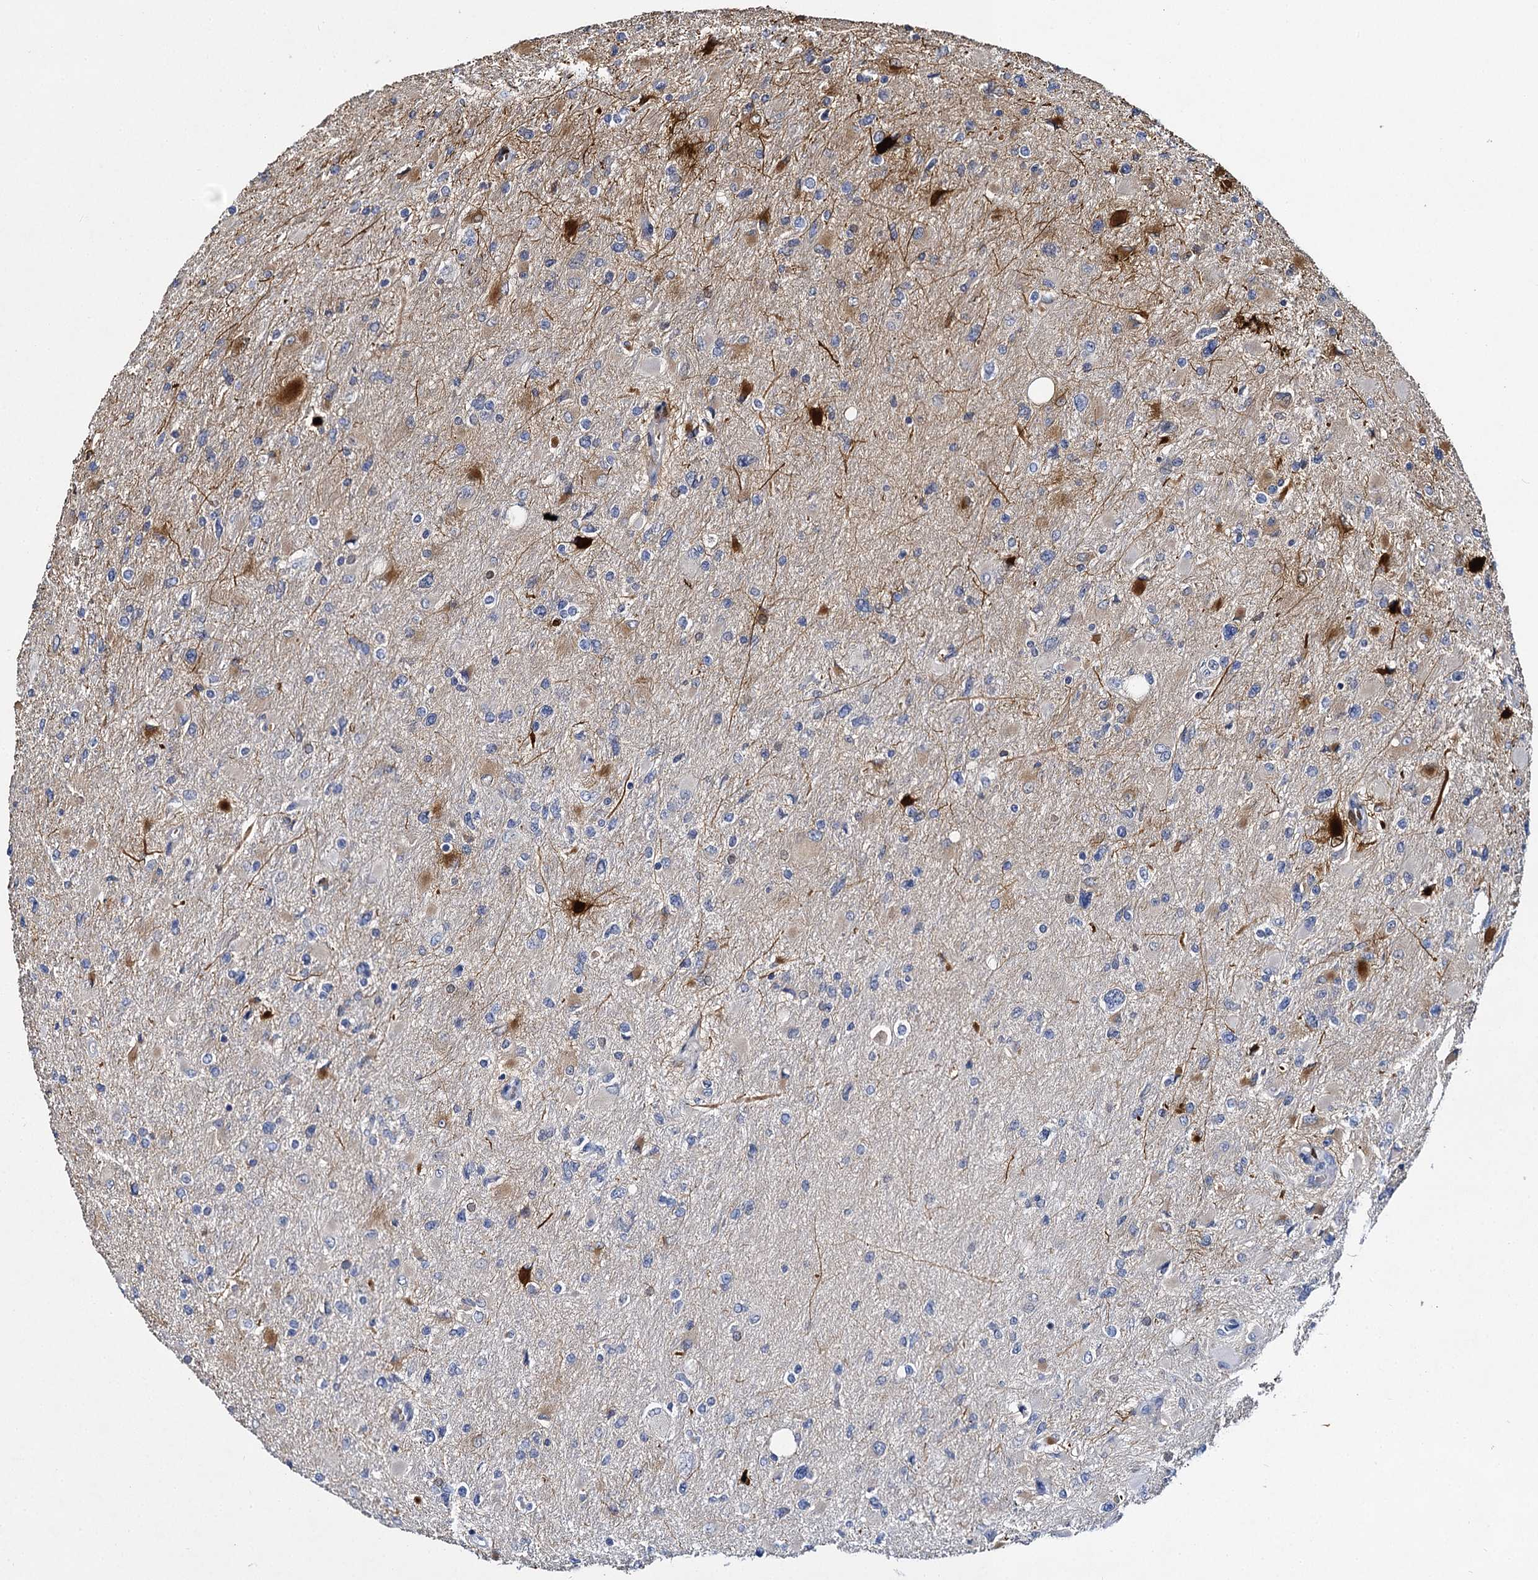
{"staining": {"intensity": "negative", "quantity": "none", "location": "none"}, "tissue": "glioma", "cell_type": "Tumor cells", "image_type": "cancer", "snomed": [{"axis": "morphology", "description": "Glioma, malignant, High grade"}, {"axis": "topography", "description": "Cerebral cortex"}], "caption": "Micrograph shows no protein expression in tumor cells of glioma tissue.", "gene": "SLC11A2", "patient": {"sex": "female", "age": 36}}